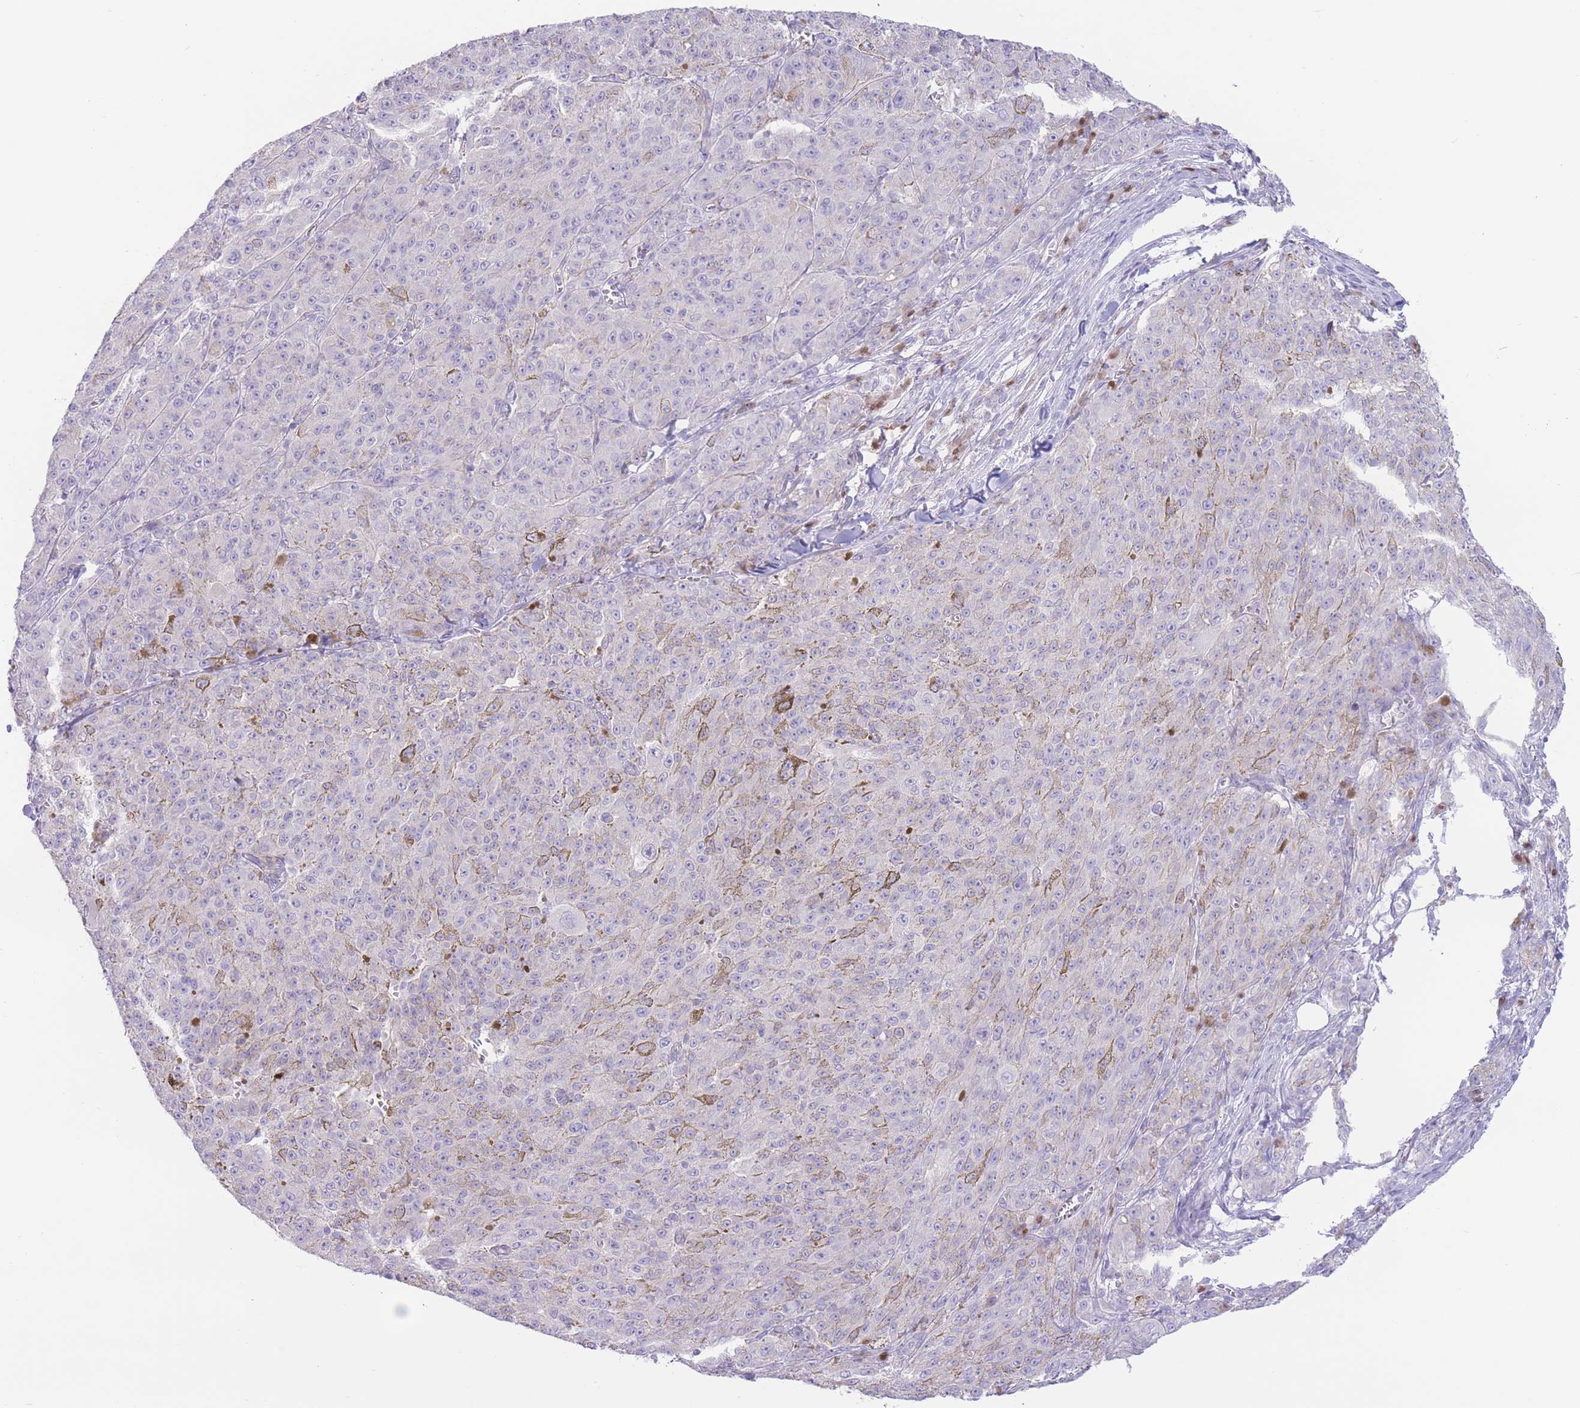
{"staining": {"intensity": "negative", "quantity": "none", "location": "none"}, "tissue": "melanoma", "cell_type": "Tumor cells", "image_type": "cancer", "snomed": [{"axis": "morphology", "description": "Malignant melanoma, NOS"}, {"axis": "topography", "description": "Skin"}], "caption": "This is an immunohistochemistry image of malignant melanoma. There is no positivity in tumor cells.", "gene": "BHLHA15", "patient": {"sex": "female", "age": 52}}